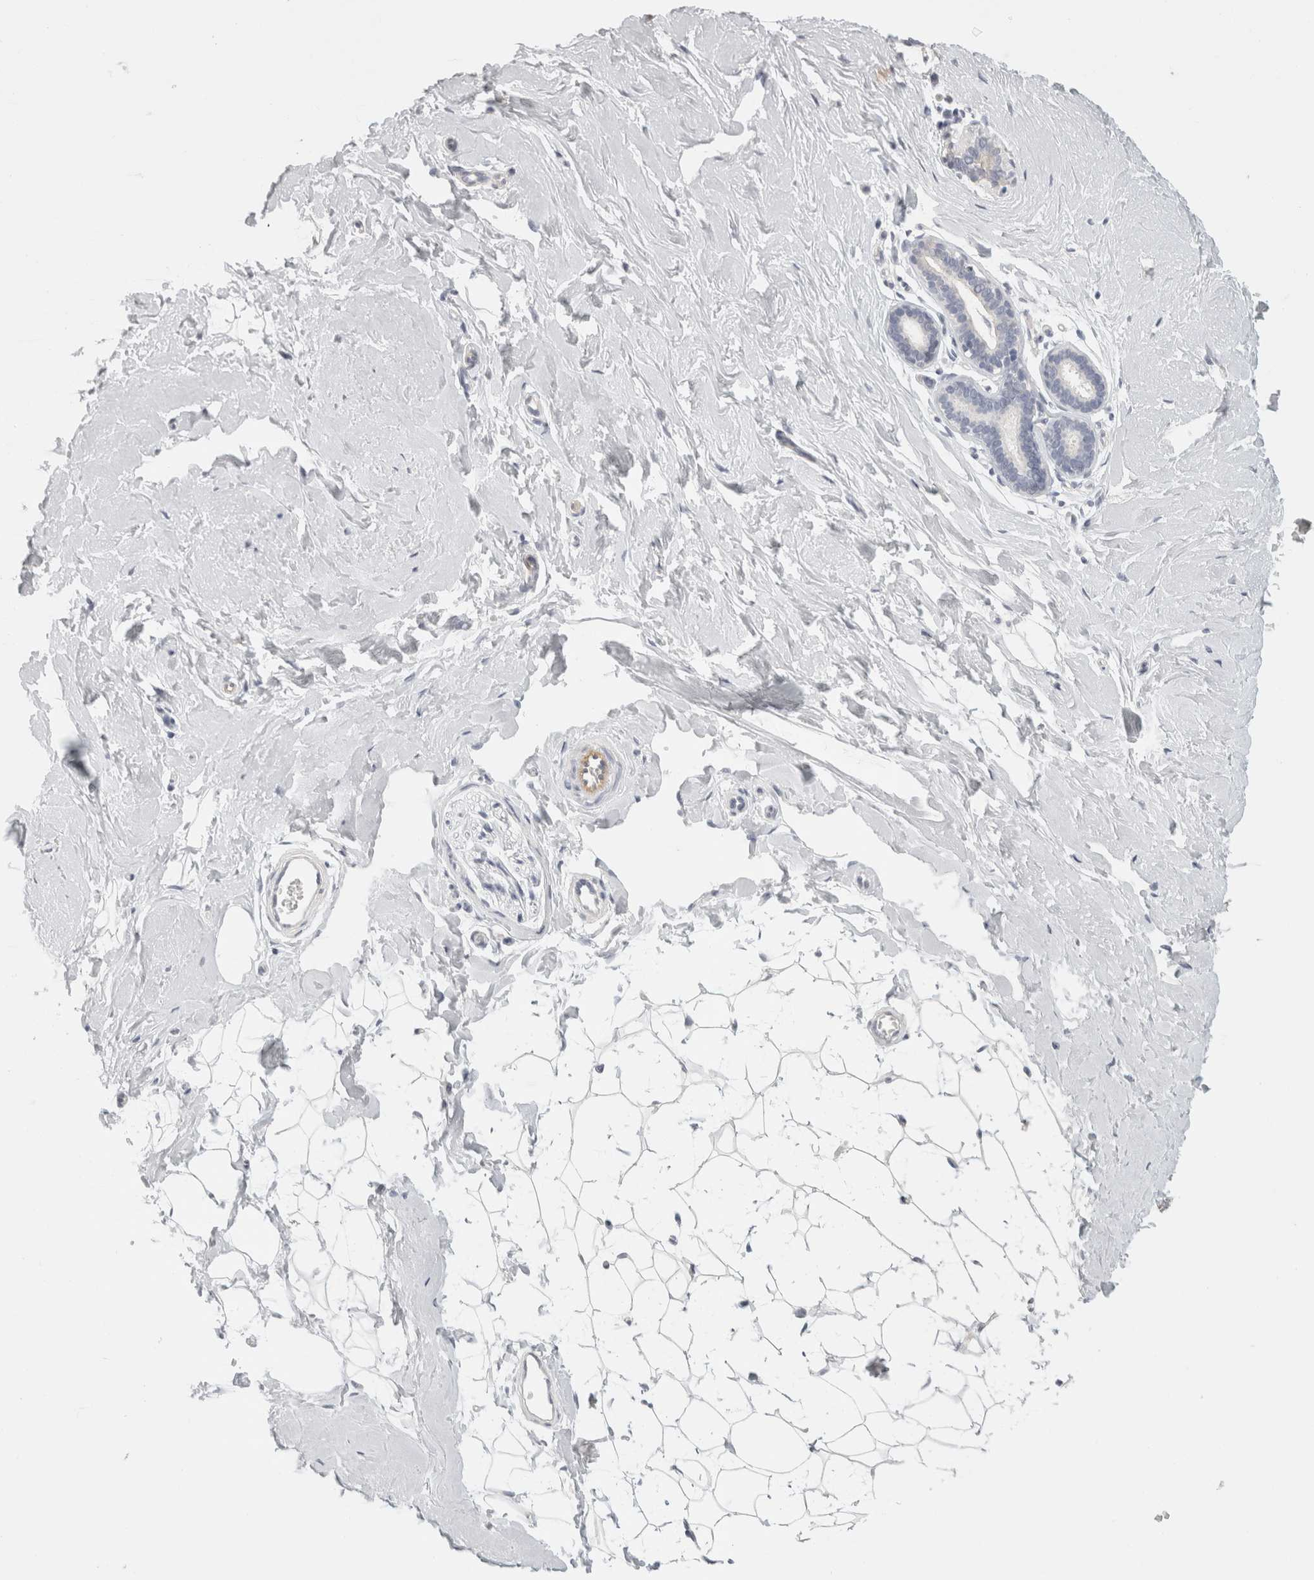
{"staining": {"intensity": "negative", "quantity": "none", "location": "none"}, "tissue": "breast", "cell_type": "Adipocytes", "image_type": "normal", "snomed": [{"axis": "morphology", "description": "Normal tissue, NOS"}, {"axis": "topography", "description": "Breast"}], "caption": "The micrograph displays no significant expression in adipocytes of breast.", "gene": "FBLIM1", "patient": {"sex": "female", "age": 23}}